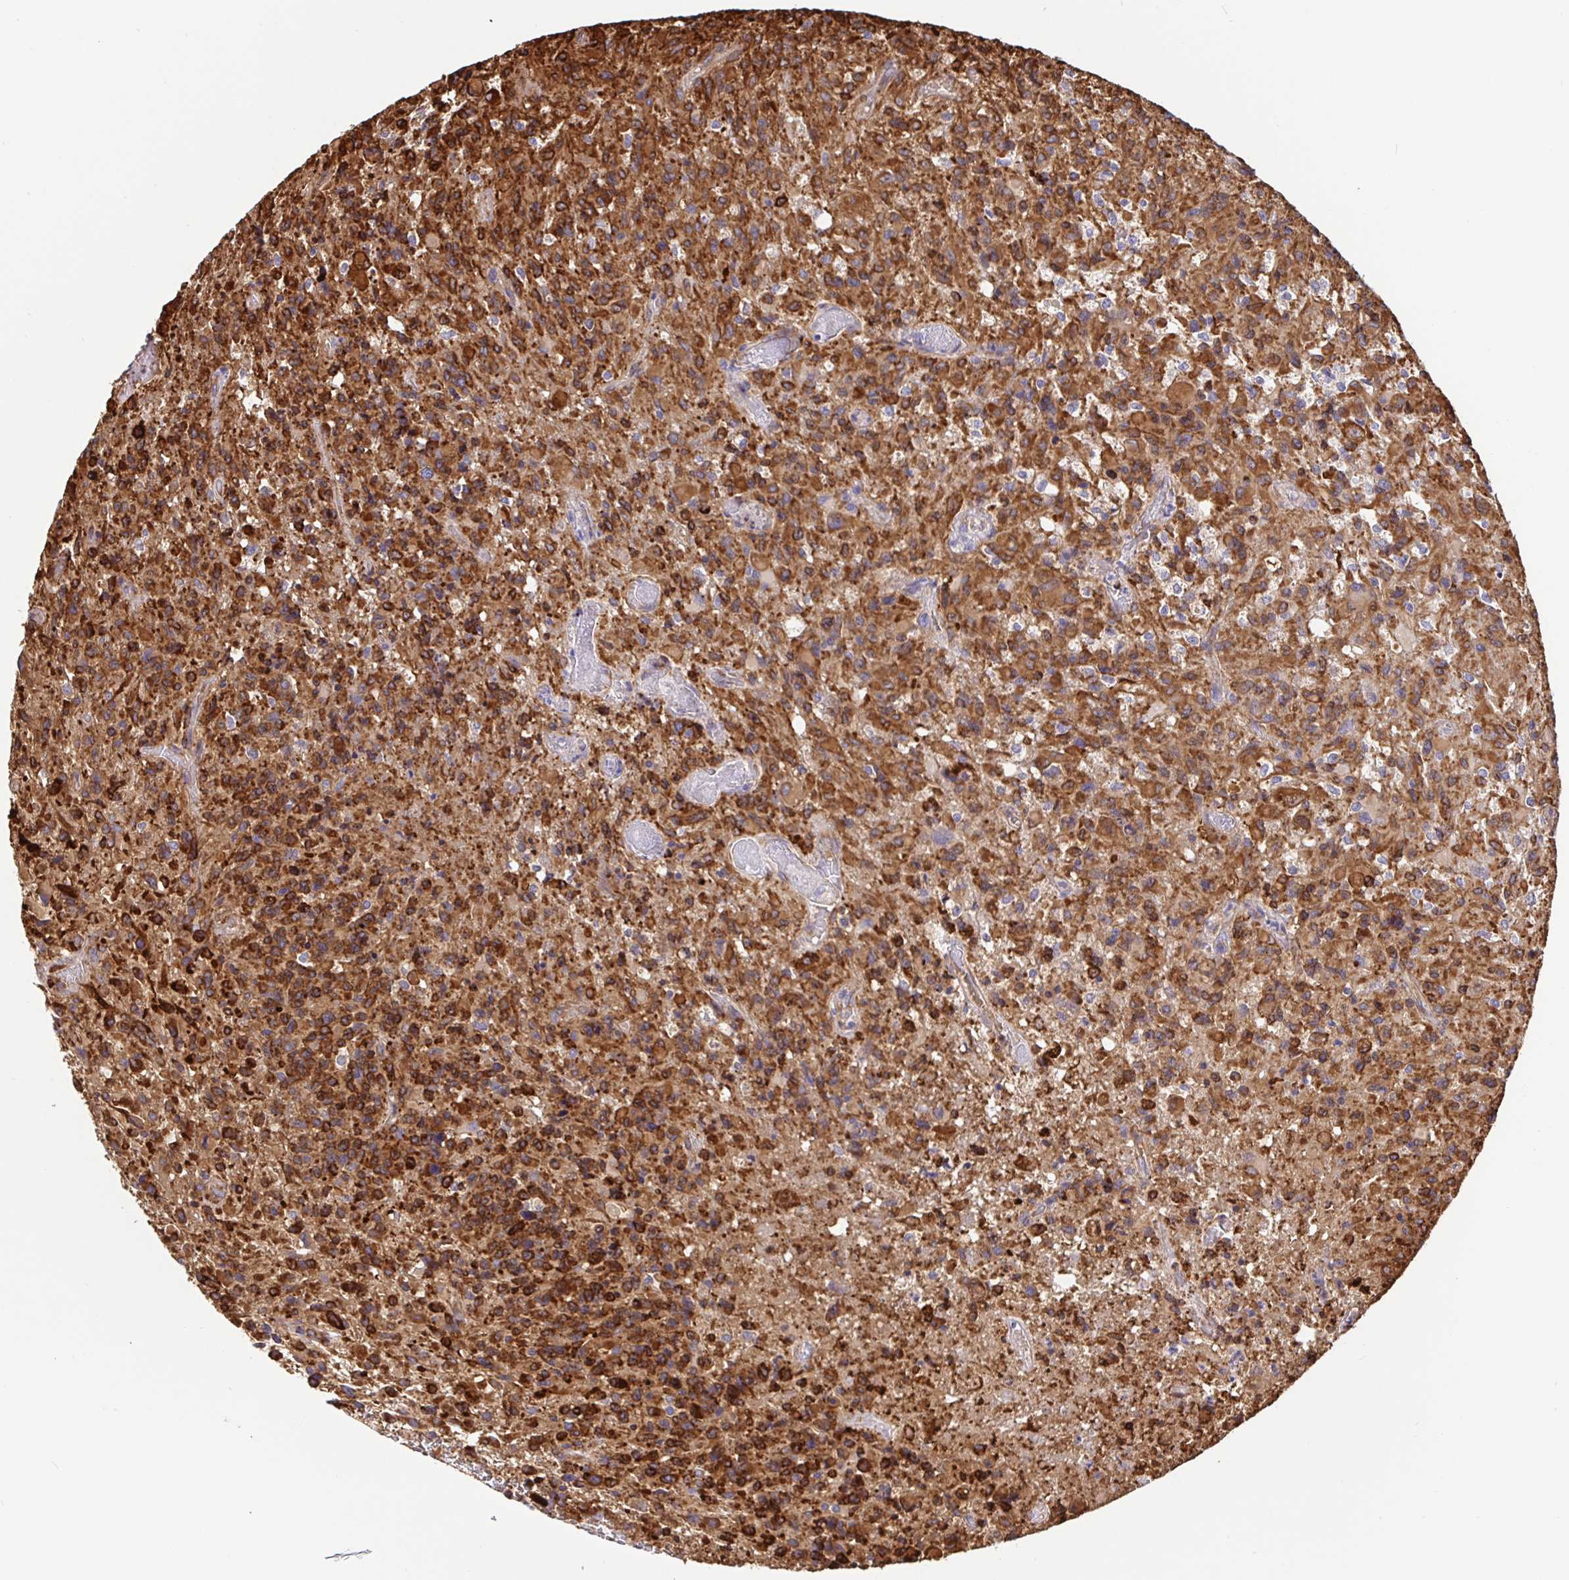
{"staining": {"intensity": "strong", "quantity": "25%-75%", "location": "cytoplasmic/membranous"}, "tissue": "glioma", "cell_type": "Tumor cells", "image_type": "cancer", "snomed": [{"axis": "morphology", "description": "Glioma, malignant, High grade"}, {"axis": "topography", "description": "Brain"}], "caption": "Strong cytoplasmic/membranous staining is seen in approximately 25%-75% of tumor cells in malignant glioma (high-grade).", "gene": "MAOA", "patient": {"sex": "male", "age": 63}}